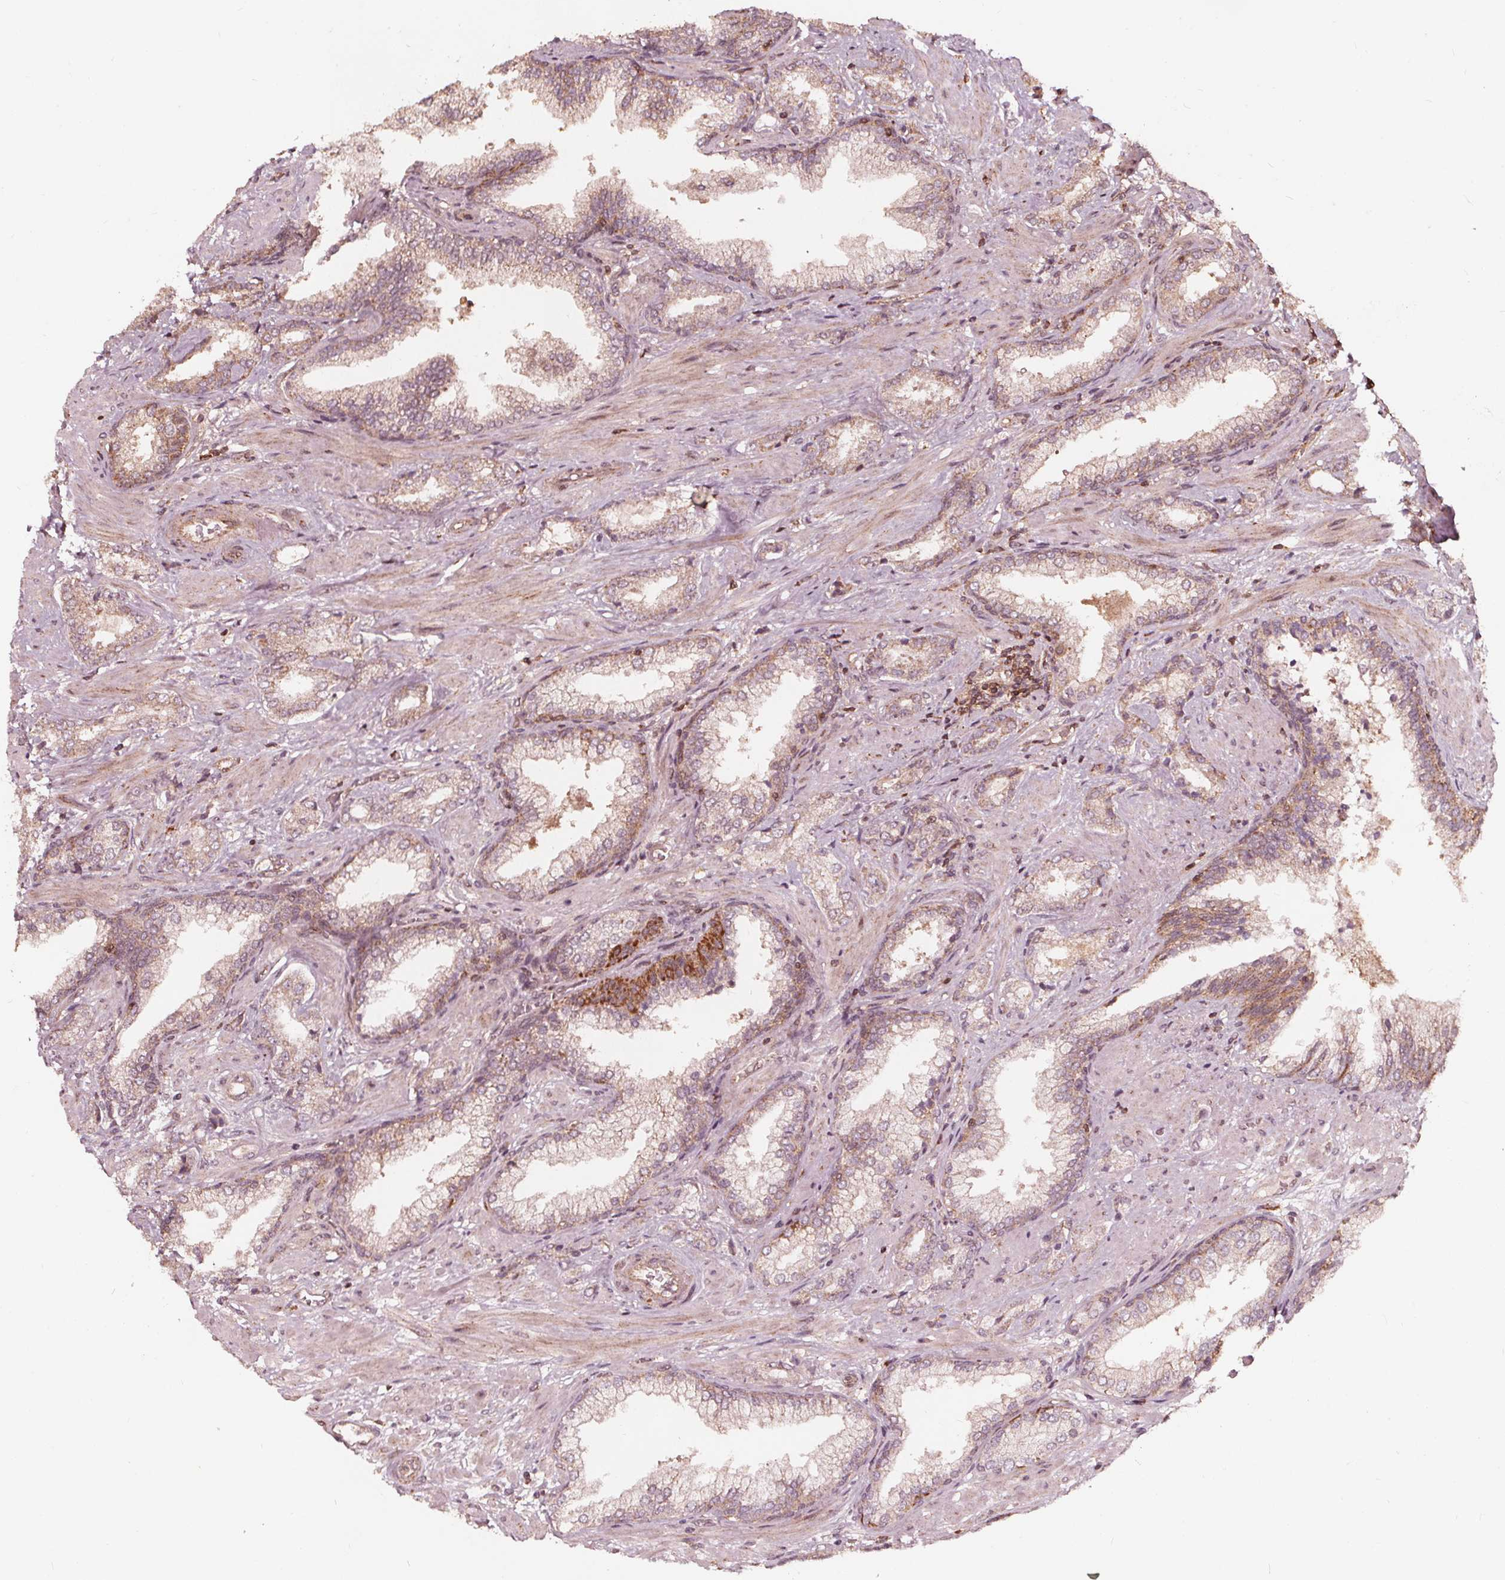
{"staining": {"intensity": "weak", "quantity": ">75%", "location": "cytoplasmic/membranous"}, "tissue": "prostate cancer", "cell_type": "Tumor cells", "image_type": "cancer", "snomed": [{"axis": "morphology", "description": "Adenocarcinoma, Low grade"}, {"axis": "topography", "description": "Prostate"}], "caption": "Approximately >75% of tumor cells in prostate cancer (low-grade adenocarcinoma) show weak cytoplasmic/membranous protein expression as visualized by brown immunohistochemical staining.", "gene": "AIP", "patient": {"sex": "male", "age": 61}}